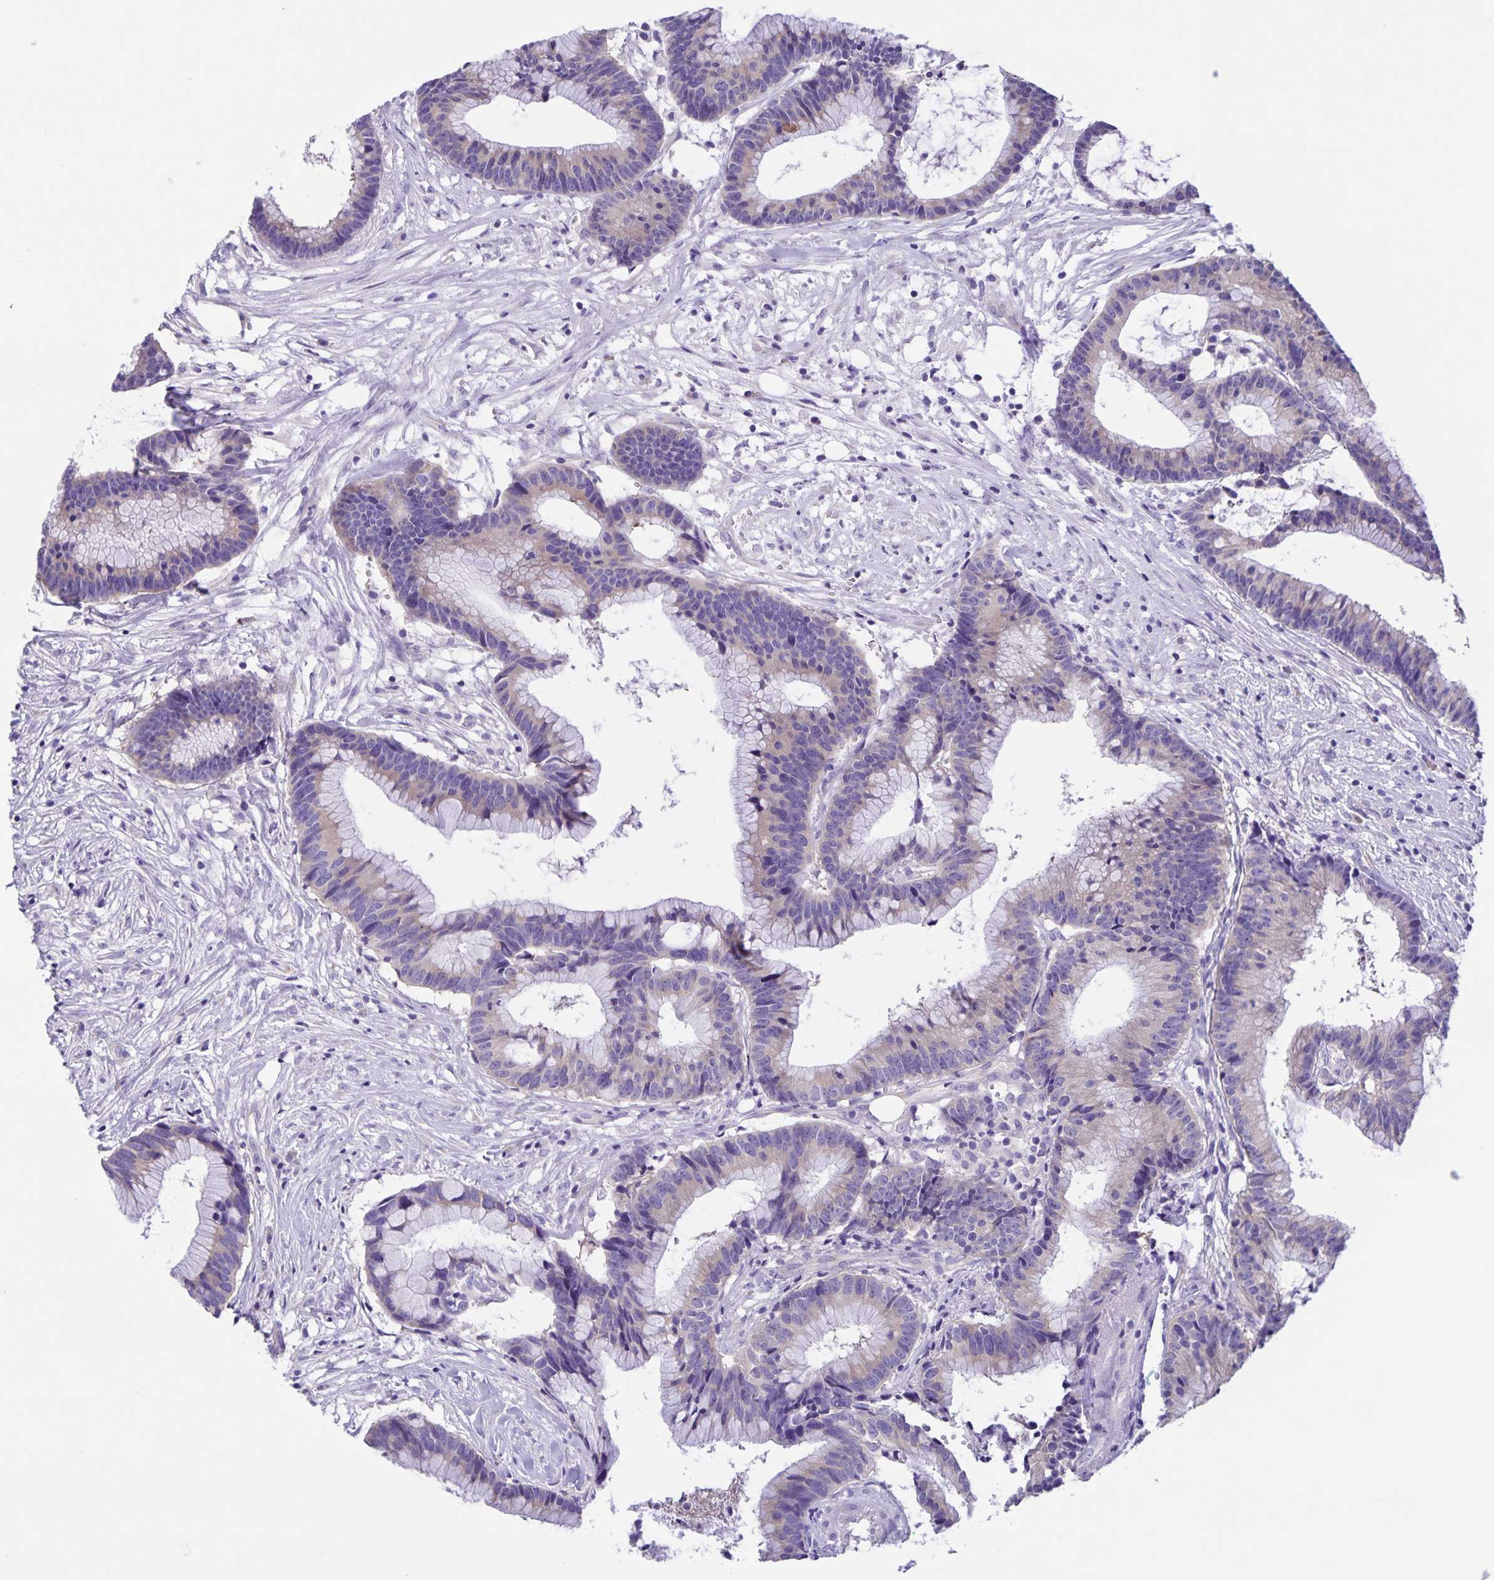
{"staining": {"intensity": "weak", "quantity": "<25%", "location": "cytoplasmic/membranous"}, "tissue": "colorectal cancer", "cell_type": "Tumor cells", "image_type": "cancer", "snomed": [{"axis": "morphology", "description": "Adenocarcinoma, NOS"}, {"axis": "topography", "description": "Colon"}], "caption": "This is a photomicrograph of immunohistochemistry staining of colorectal adenocarcinoma, which shows no expression in tumor cells. (DAB (3,3'-diaminobenzidine) immunohistochemistry, high magnification).", "gene": "CAPSL", "patient": {"sex": "female", "age": 78}}